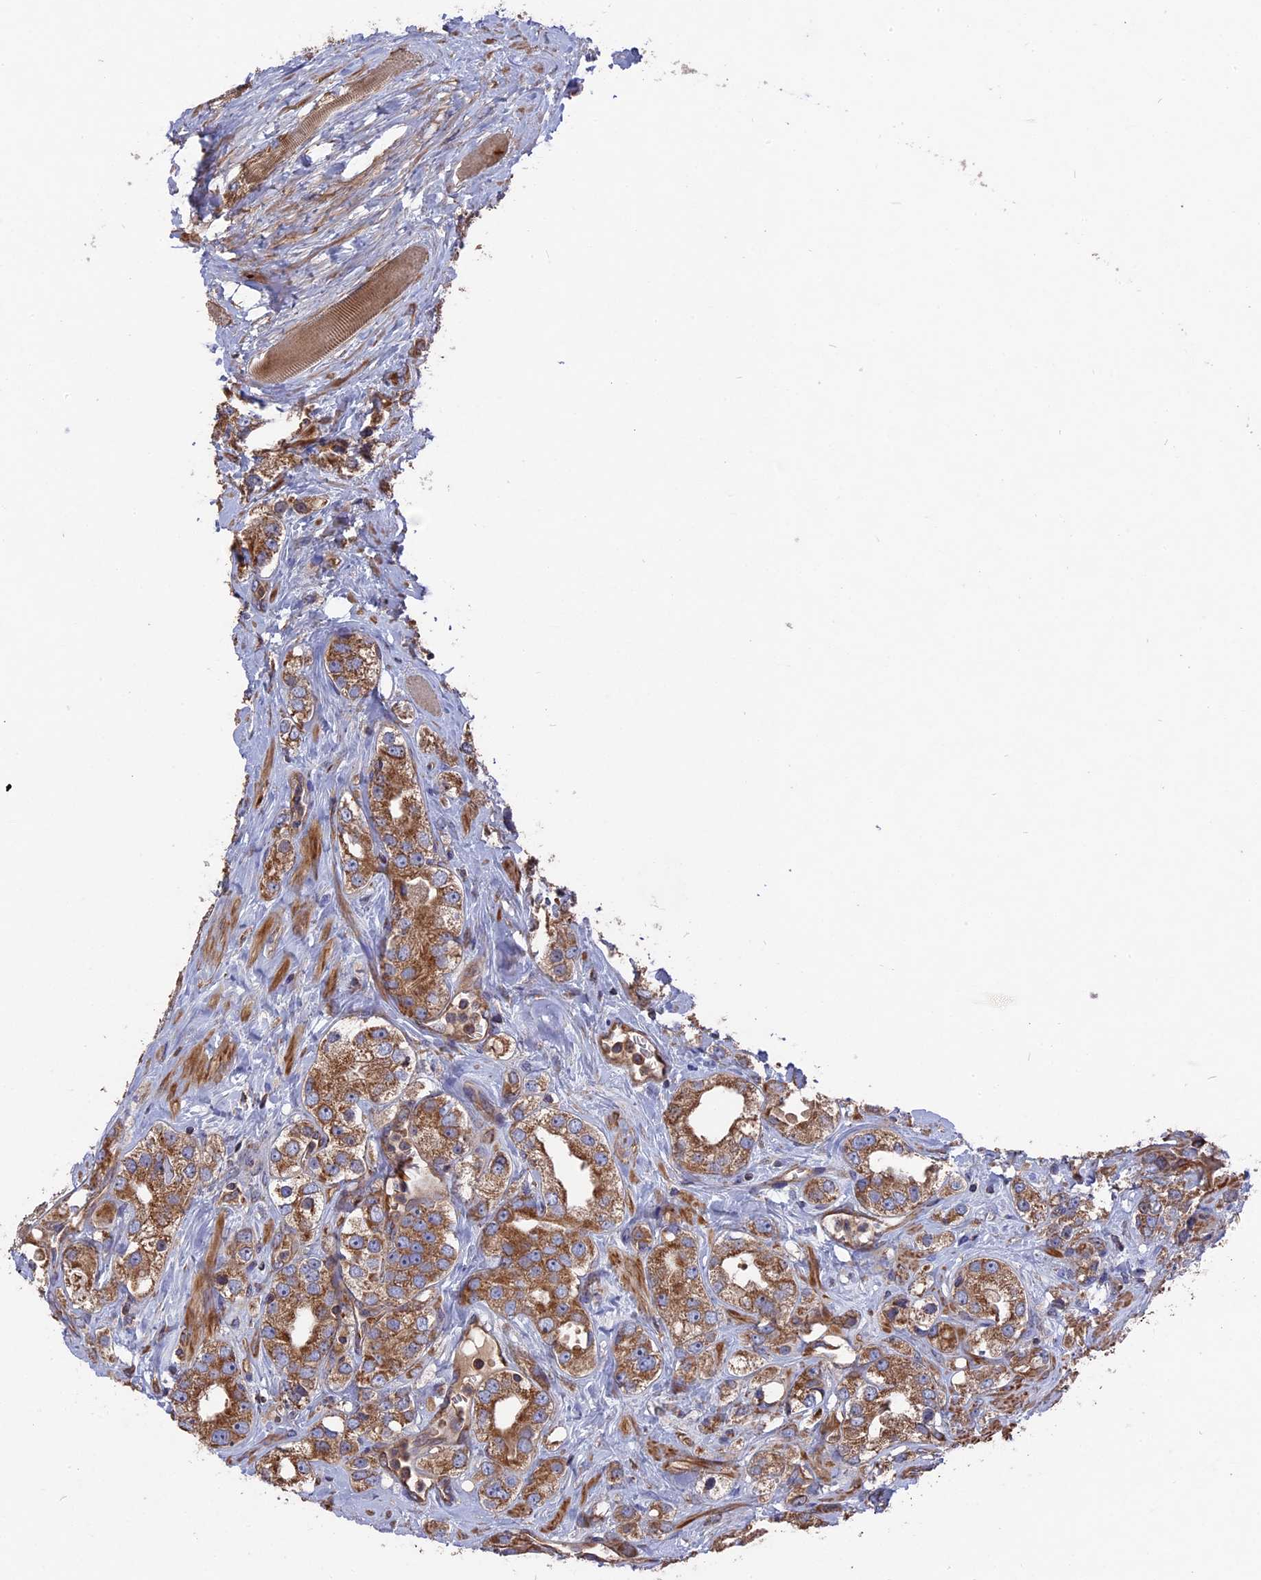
{"staining": {"intensity": "moderate", "quantity": ">75%", "location": "cytoplasmic/membranous"}, "tissue": "prostate cancer", "cell_type": "Tumor cells", "image_type": "cancer", "snomed": [{"axis": "morphology", "description": "Adenocarcinoma, NOS"}, {"axis": "topography", "description": "Prostate"}], "caption": "Immunohistochemistry (DAB) staining of human prostate adenocarcinoma shows moderate cytoplasmic/membranous protein staining in approximately >75% of tumor cells.", "gene": "TELO2", "patient": {"sex": "male", "age": 79}}